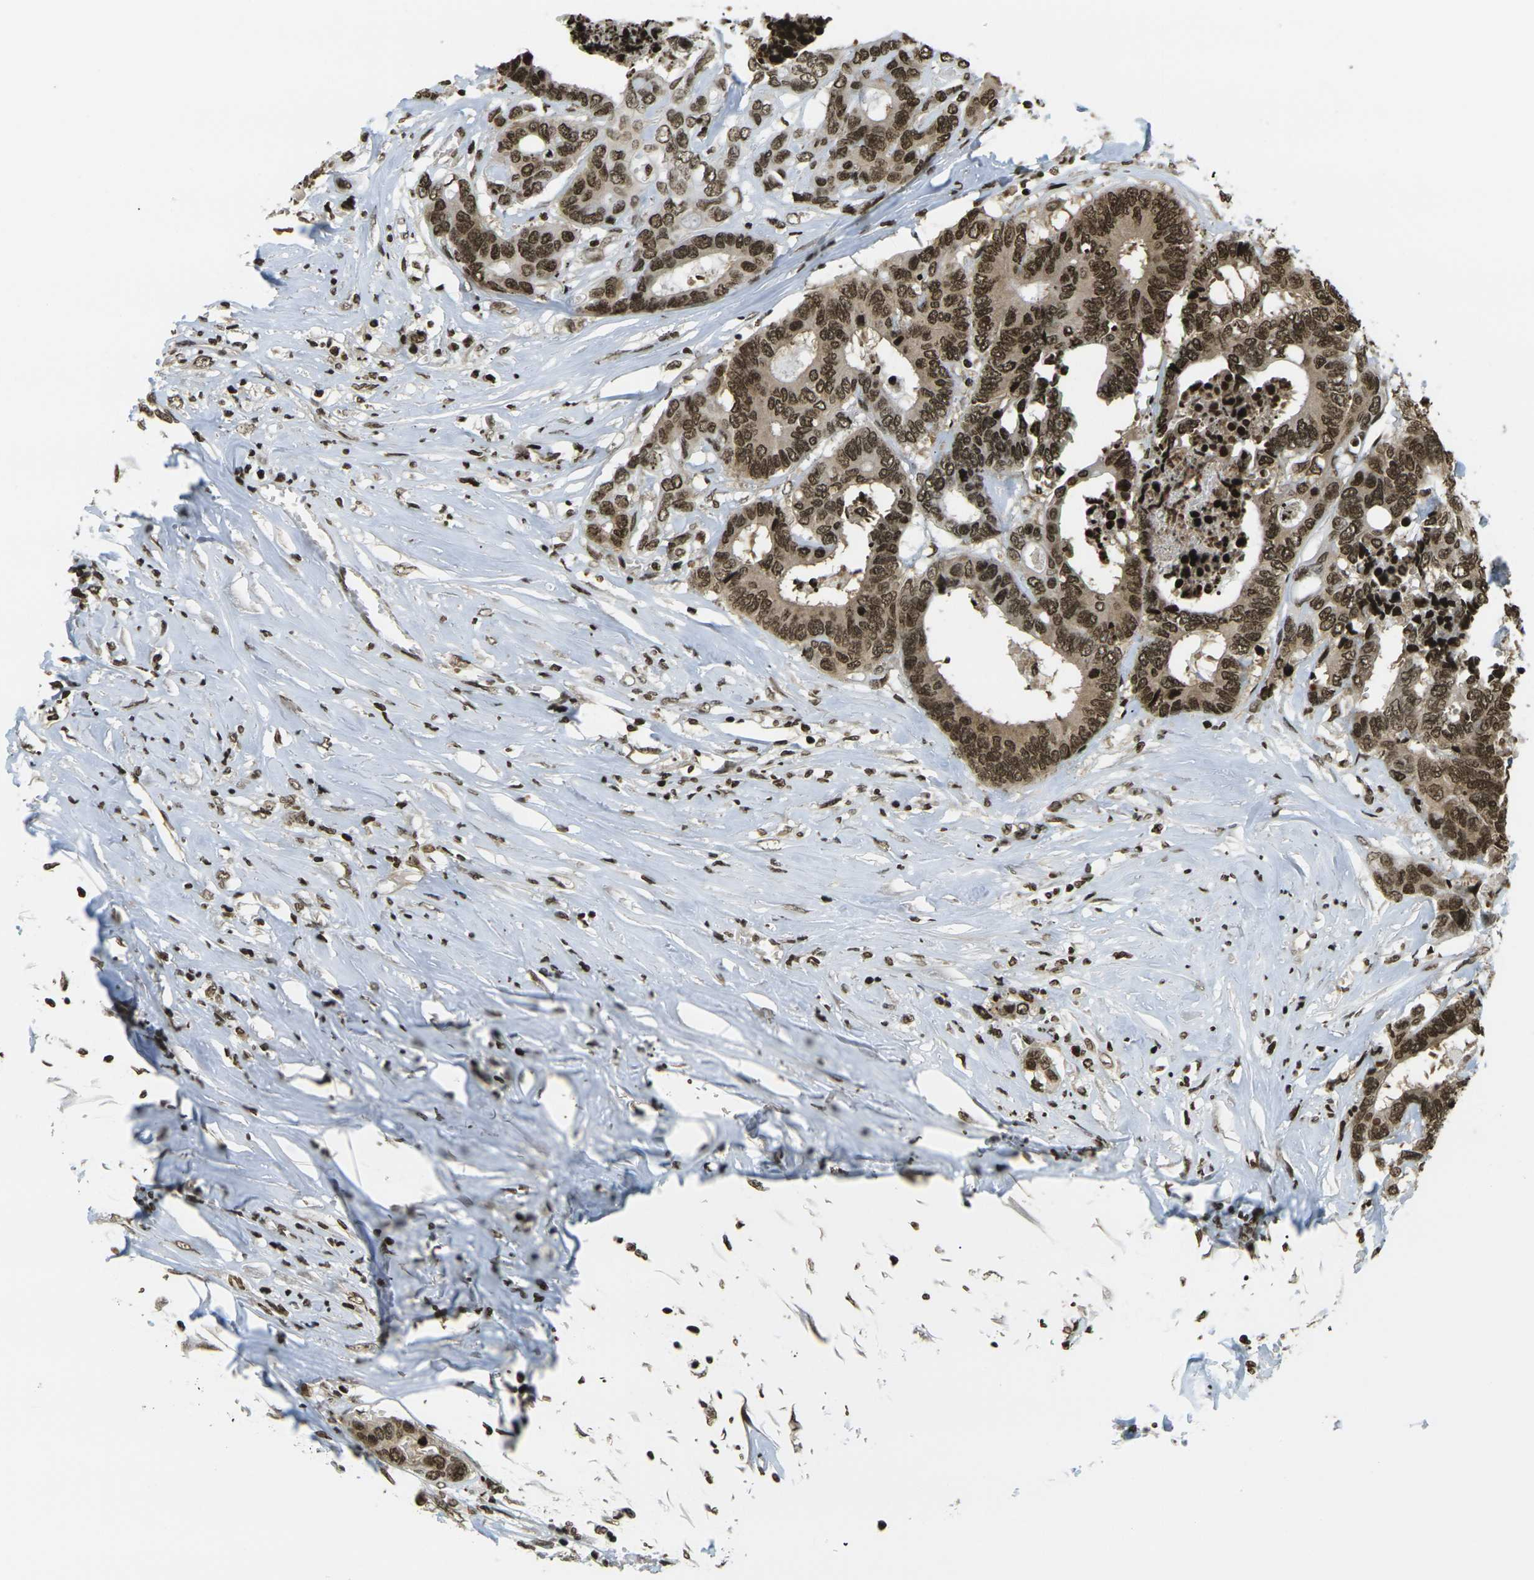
{"staining": {"intensity": "strong", "quantity": ">75%", "location": "cytoplasmic/membranous,nuclear"}, "tissue": "colorectal cancer", "cell_type": "Tumor cells", "image_type": "cancer", "snomed": [{"axis": "morphology", "description": "Adenocarcinoma, NOS"}, {"axis": "topography", "description": "Rectum"}], "caption": "There is high levels of strong cytoplasmic/membranous and nuclear positivity in tumor cells of colorectal cancer, as demonstrated by immunohistochemical staining (brown color).", "gene": "RUVBL2", "patient": {"sex": "male", "age": 55}}